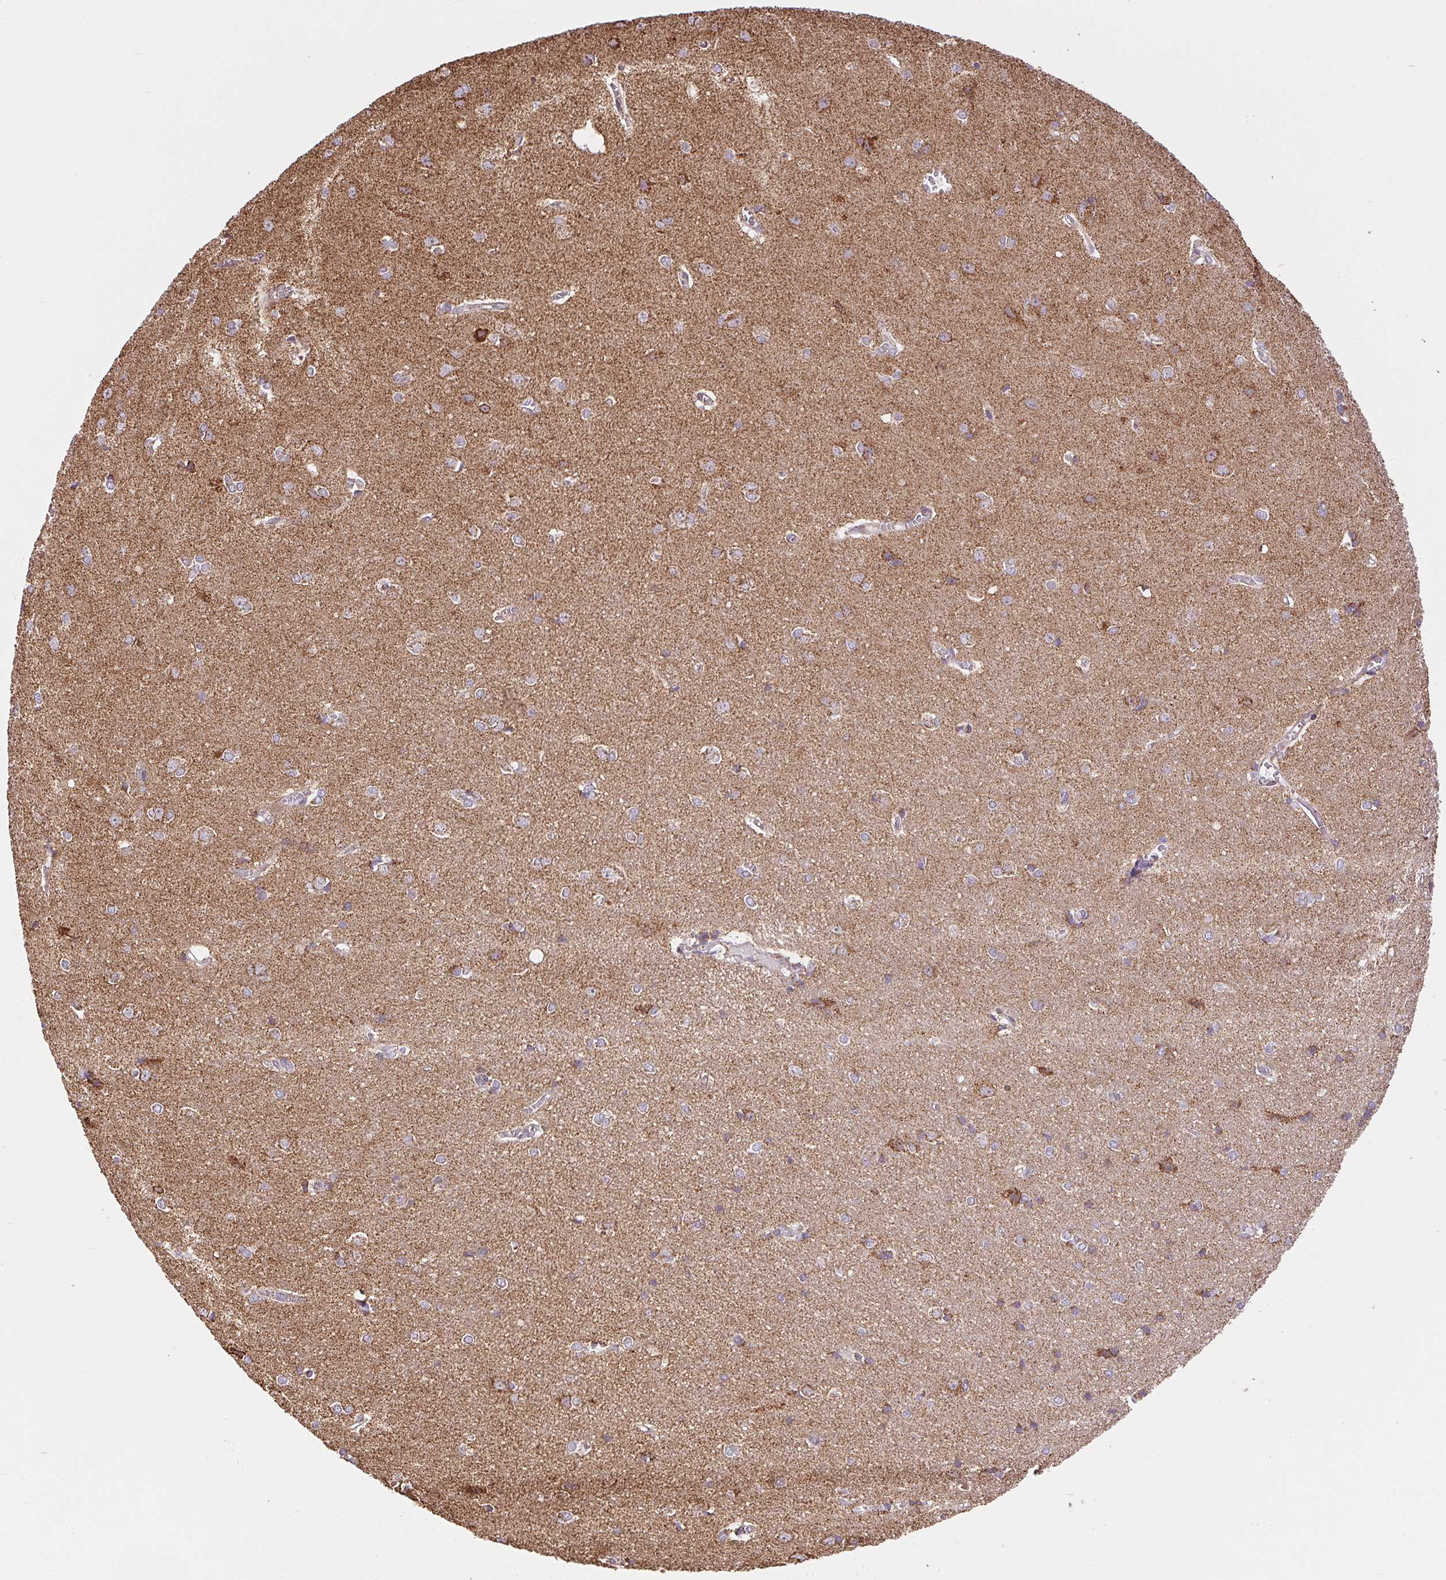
{"staining": {"intensity": "weak", "quantity": ">75%", "location": "cytoplasmic/membranous"}, "tissue": "cerebral cortex", "cell_type": "Endothelial cells", "image_type": "normal", "snomed": [{"axis": "morphology", "description": "Normal tissue, NOS"}, {"axis": "topography", "description": "Cerebral cortex"}], "caption": "Weak cytoplasmic/membranous protein positivity is seen in about >75% of endothelial cells in cerebral cortex.", "gene": "MAPK11", "patient": {"sex": "male", "age": 37}}